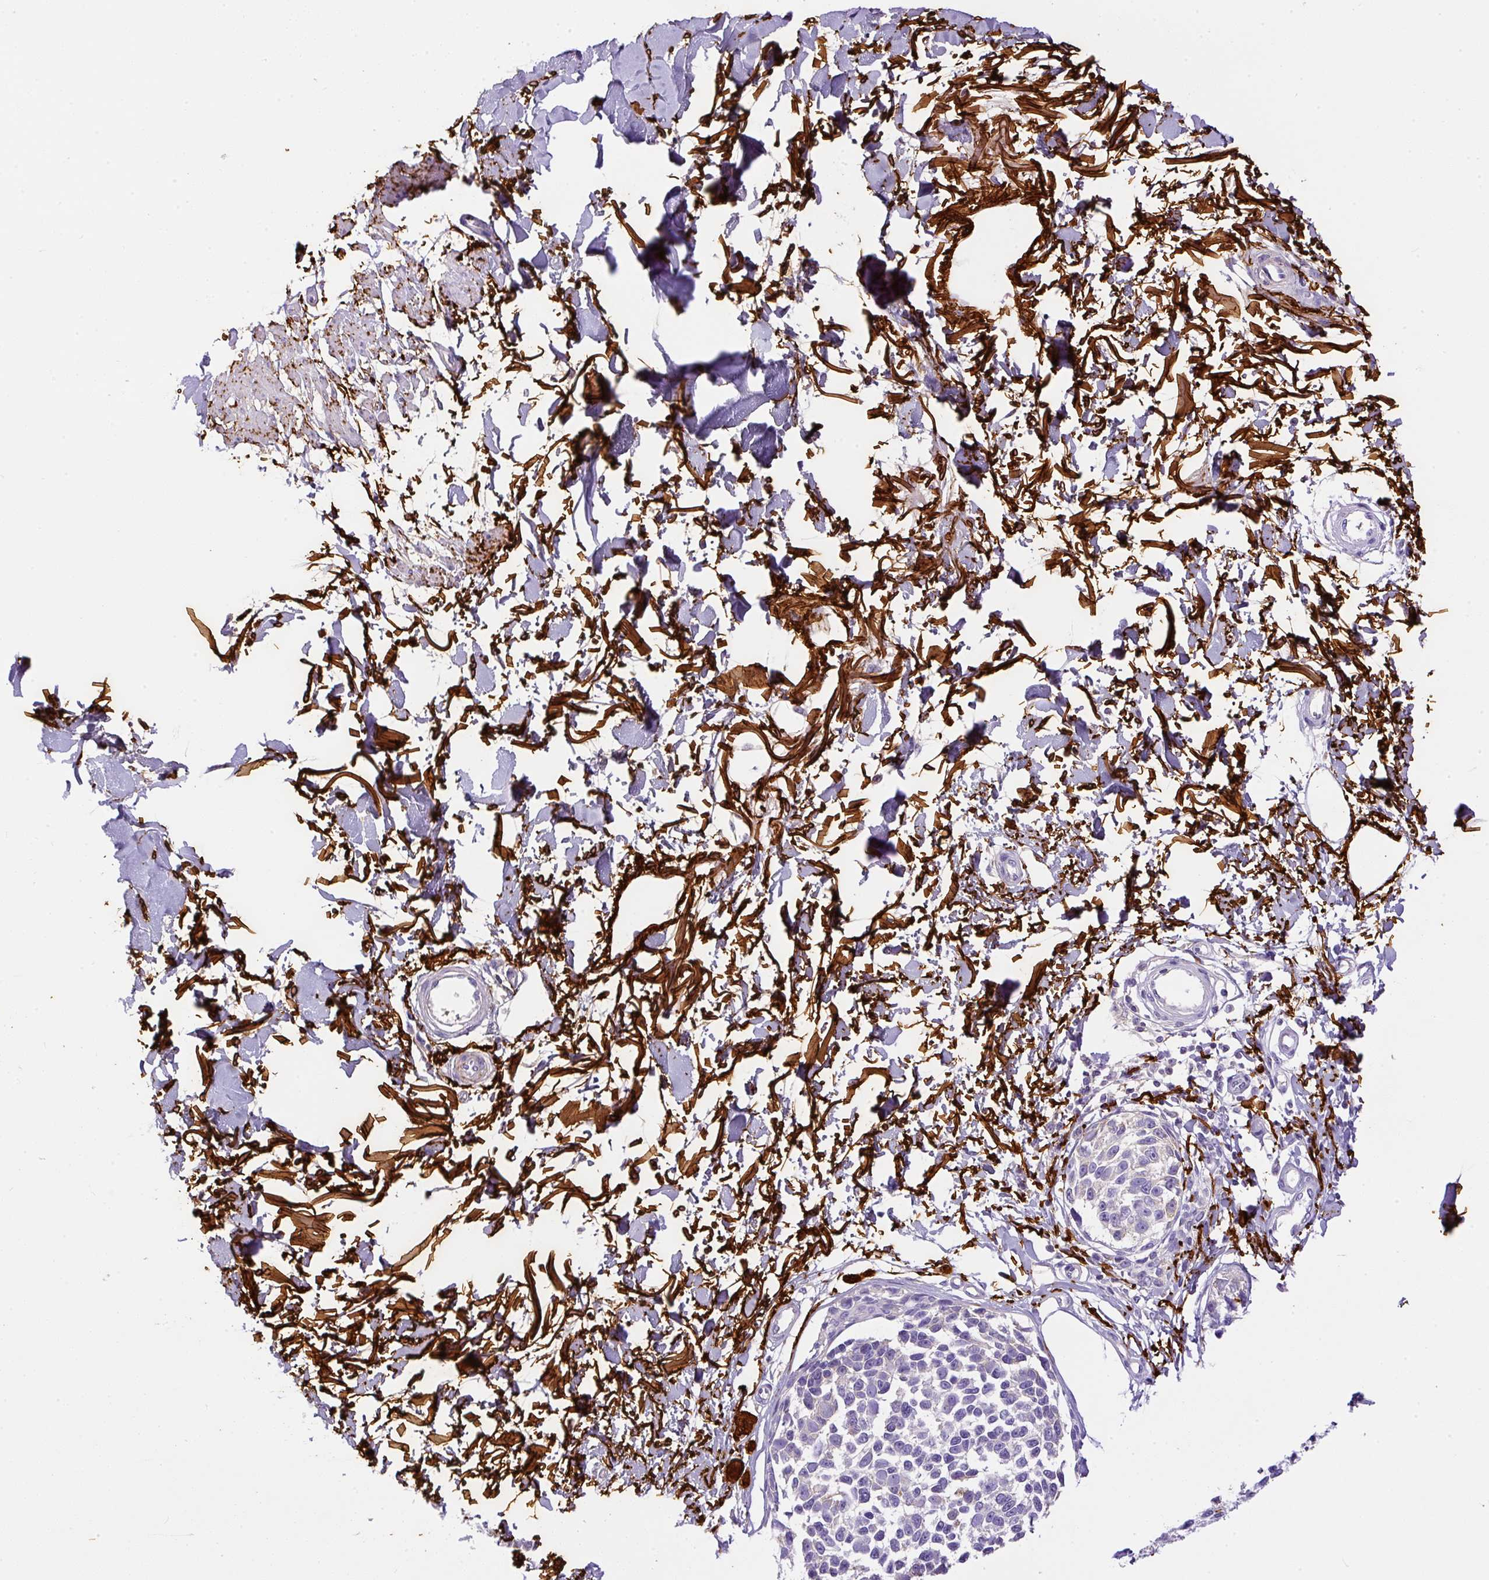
{"staining": {"intensity": "negative", "quantity": "none", "location": "none"}, "tissue": "melanoma", "cell_type": "Tumor cells", "image_type": "cancer", "snomed": [{"axis": "morphology", "description": "Malignant melanoma, NOS"}, {"axis": "topography", "description": "Skin"}], "caption": "Tumor cells are negative for brown protein staining in melanoma. The staining is performed using DAB (3,3'-diaminobenzidine) brown chromogen with nuclei counter-stained in using hematoxylin.", "gene": "APCS", "patient": {"sex": "male", "age": 73}}